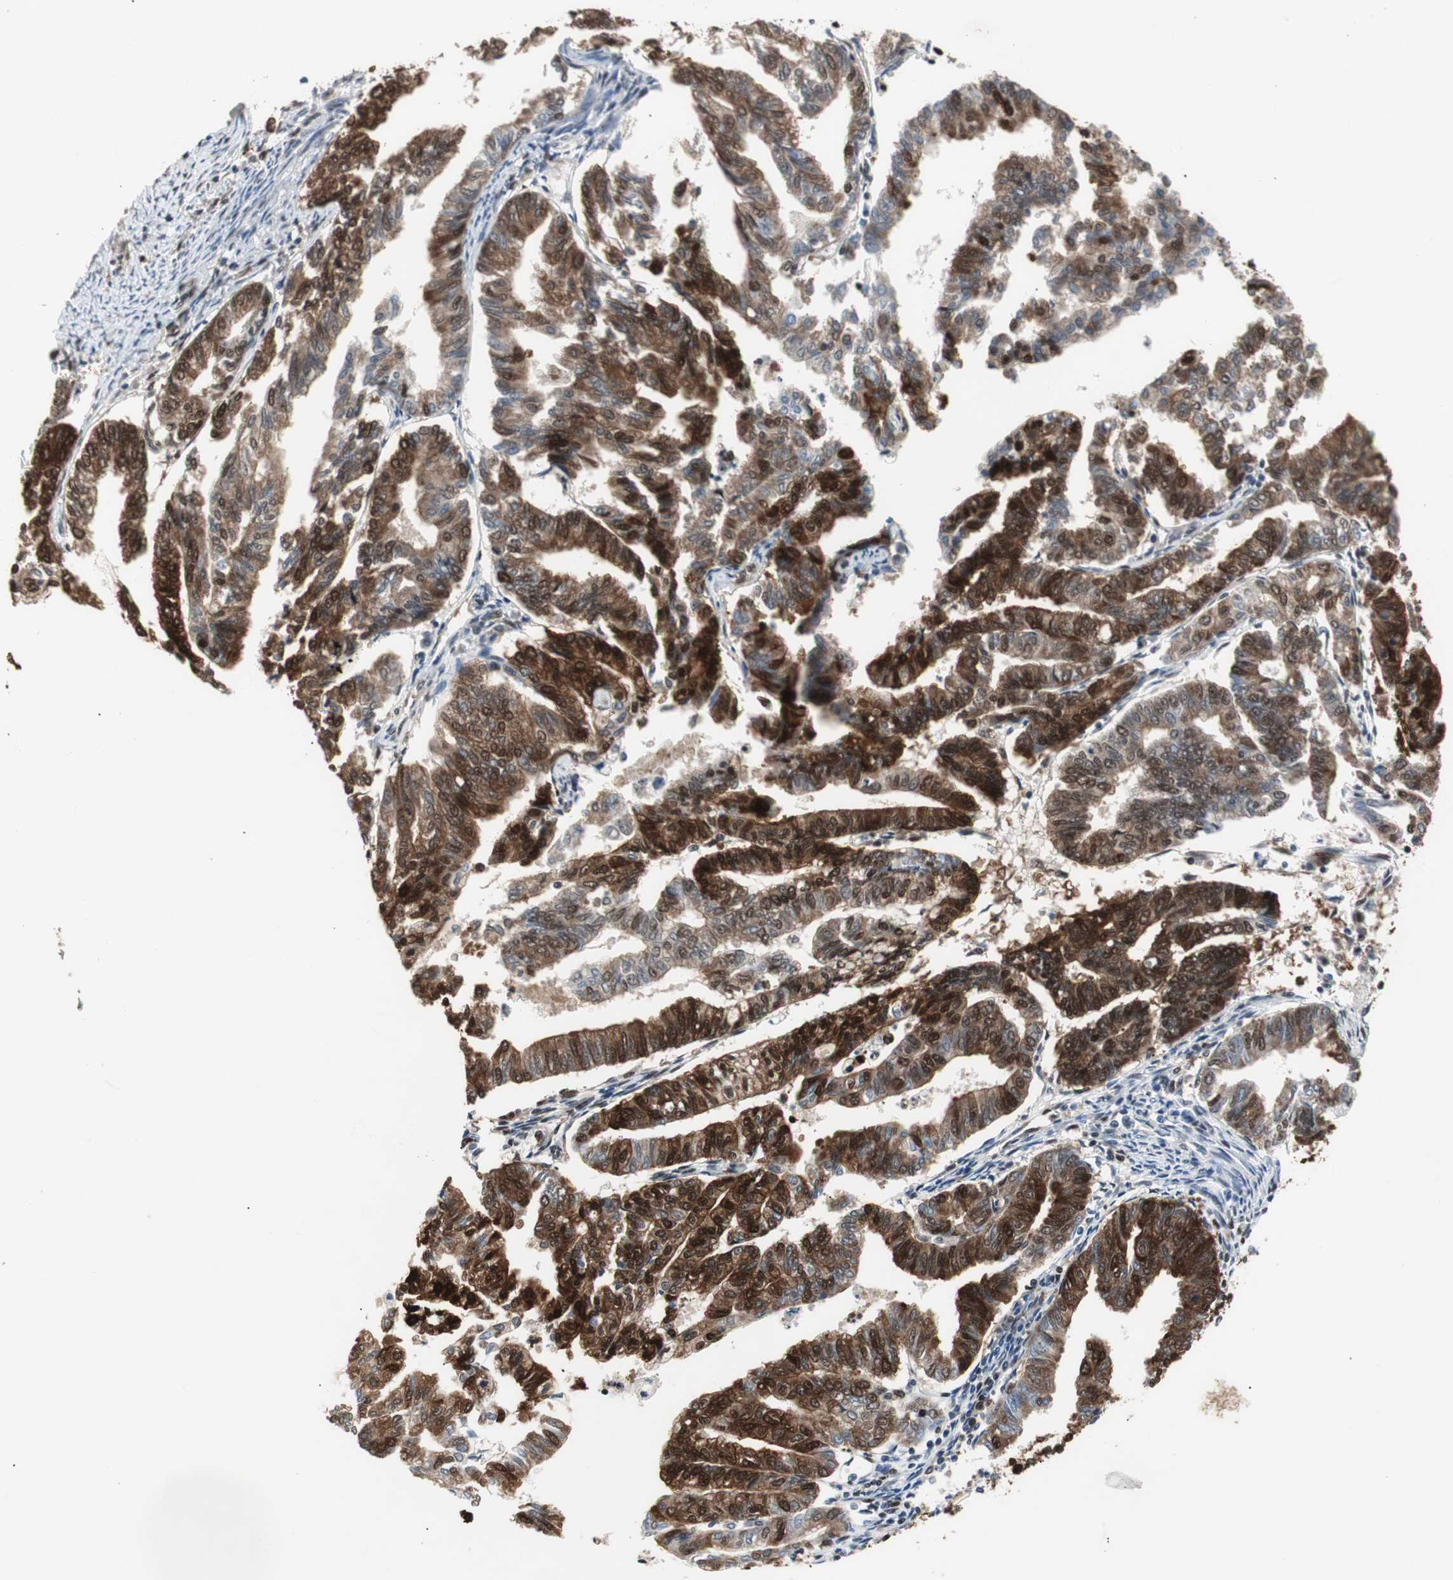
{"staining": {"intensity": "strong", "quantity": ">75%", "location": "cytoplasmic/membranous,nuclear"}, "tissue": "endometrial cancer", "cell_type": "Tumor cells", "image_type": "cancer", "snomed": [{"axis": "morphology", "description": "Adenocarcinoma, NOS"}, {"axis": "topography", "description": "Endometrium"}], "caption": "Endometrial cancer (adenocarcinoma) stained for a protein (brown) exhibits strong cytoplasmic/membranous and nuclear positive expression in about >75% of tumor cells.", "gene": "ACLY", "patient": {"sex": "female", "age": 79}}